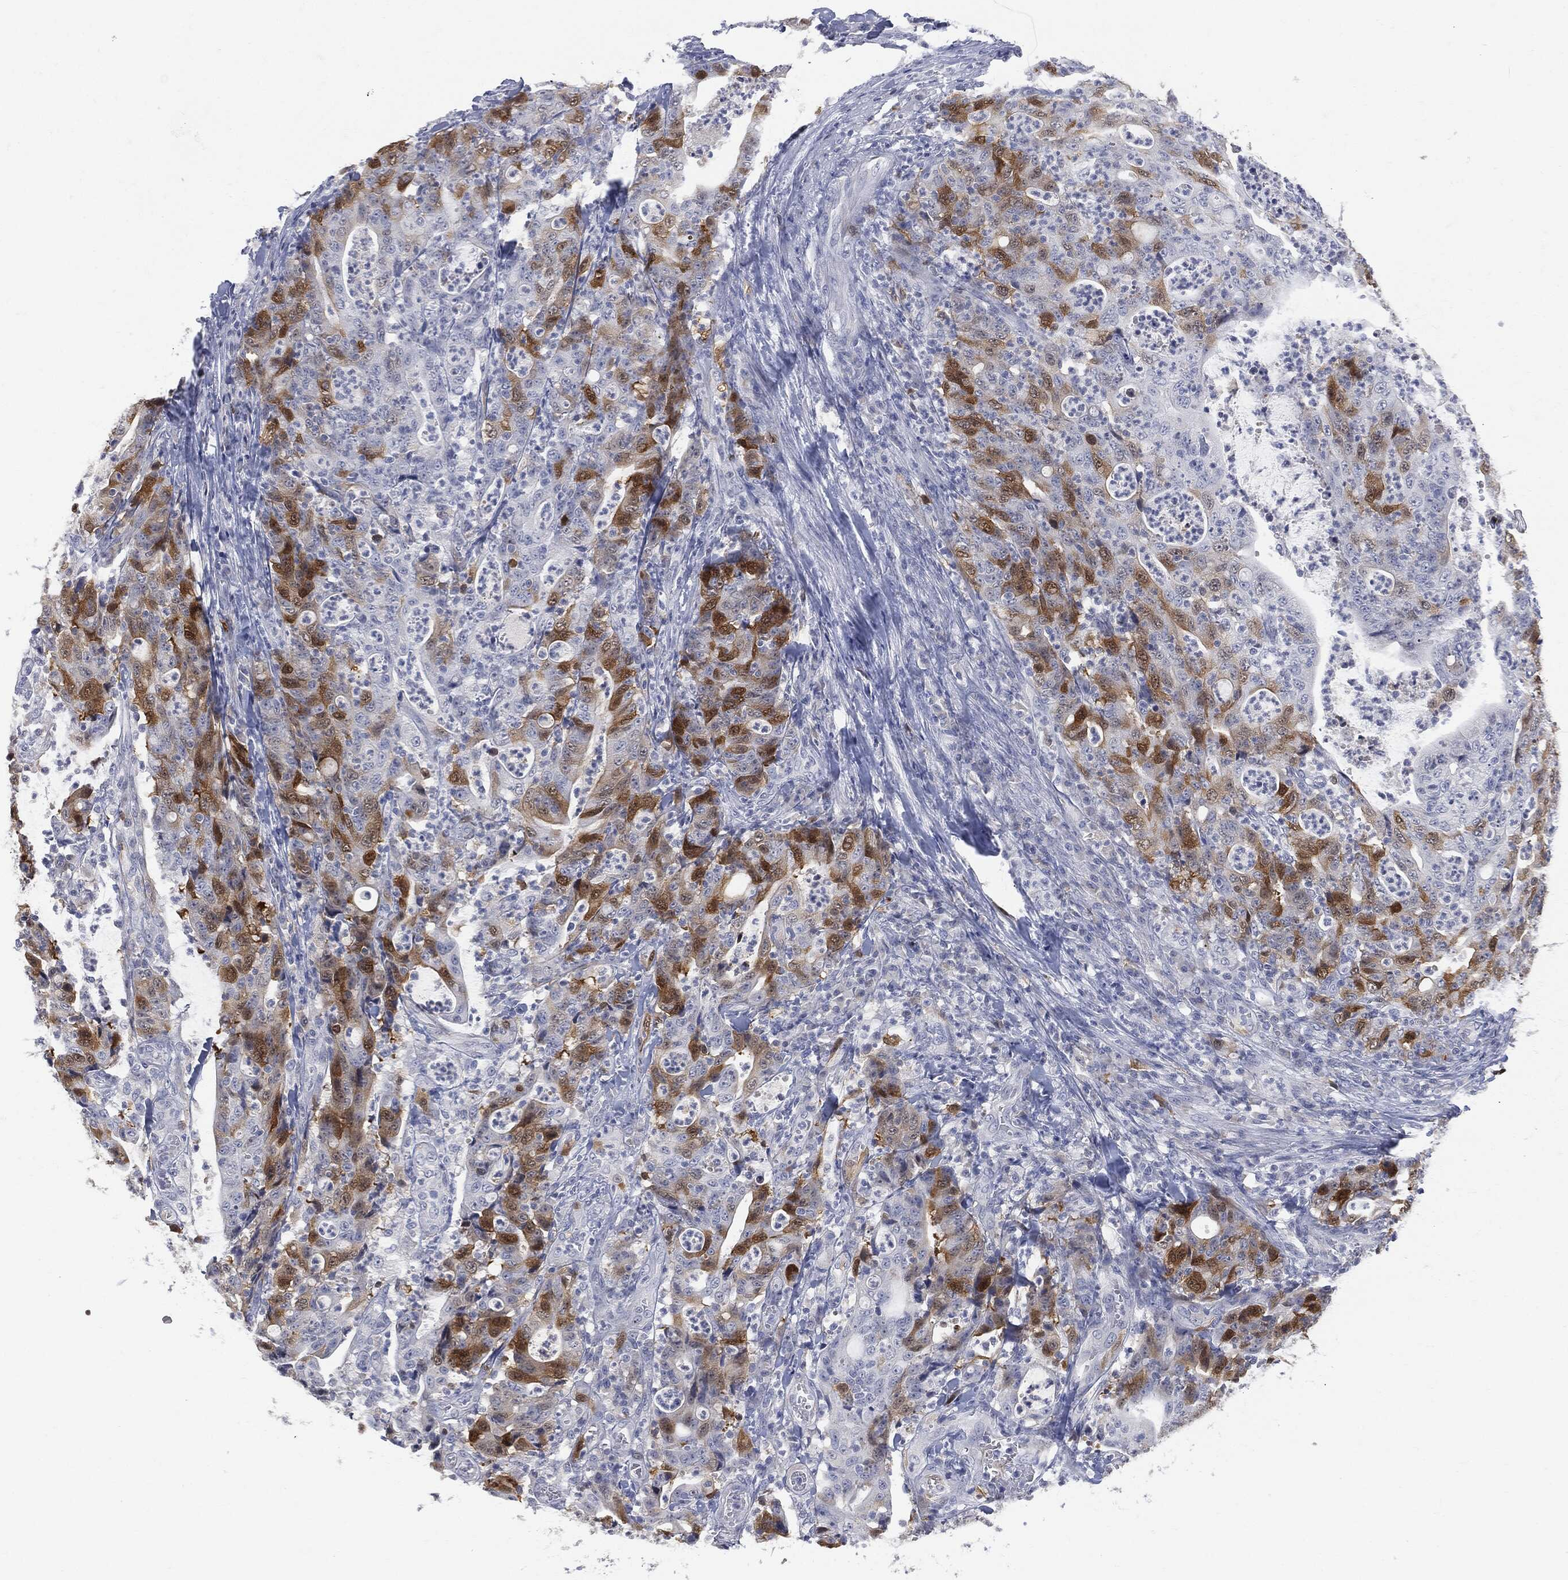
{"staining": {"intensity": "strong", "quantity": "25%-75%", "location": "cytoplasmic/membranous"}, "tissue": "colorectal cancer", "cell_type": "Tumor cells", "image_type": "cancer", "snomed": [{"axis": "morphology", "description": "Adenocarcinoma, NOS"}, {"axis": "topography", "description": "Colon"}], "caption": "High-magnification brightfield microscopy of colorectal adenocarcinoma stained with DAB (brown) and counterstained with hematoxylin (blue). tumor cells exhibit strong cytoplasmic/membranous positivity is appreciated in approximately25%-75% of cells. (DAB (3,3'-diaminobenzidine) = brown stain, brightfield microscopy at high magnification).", "gene": "UBE2C", "patient": {"sex": "male", "age": 70}}